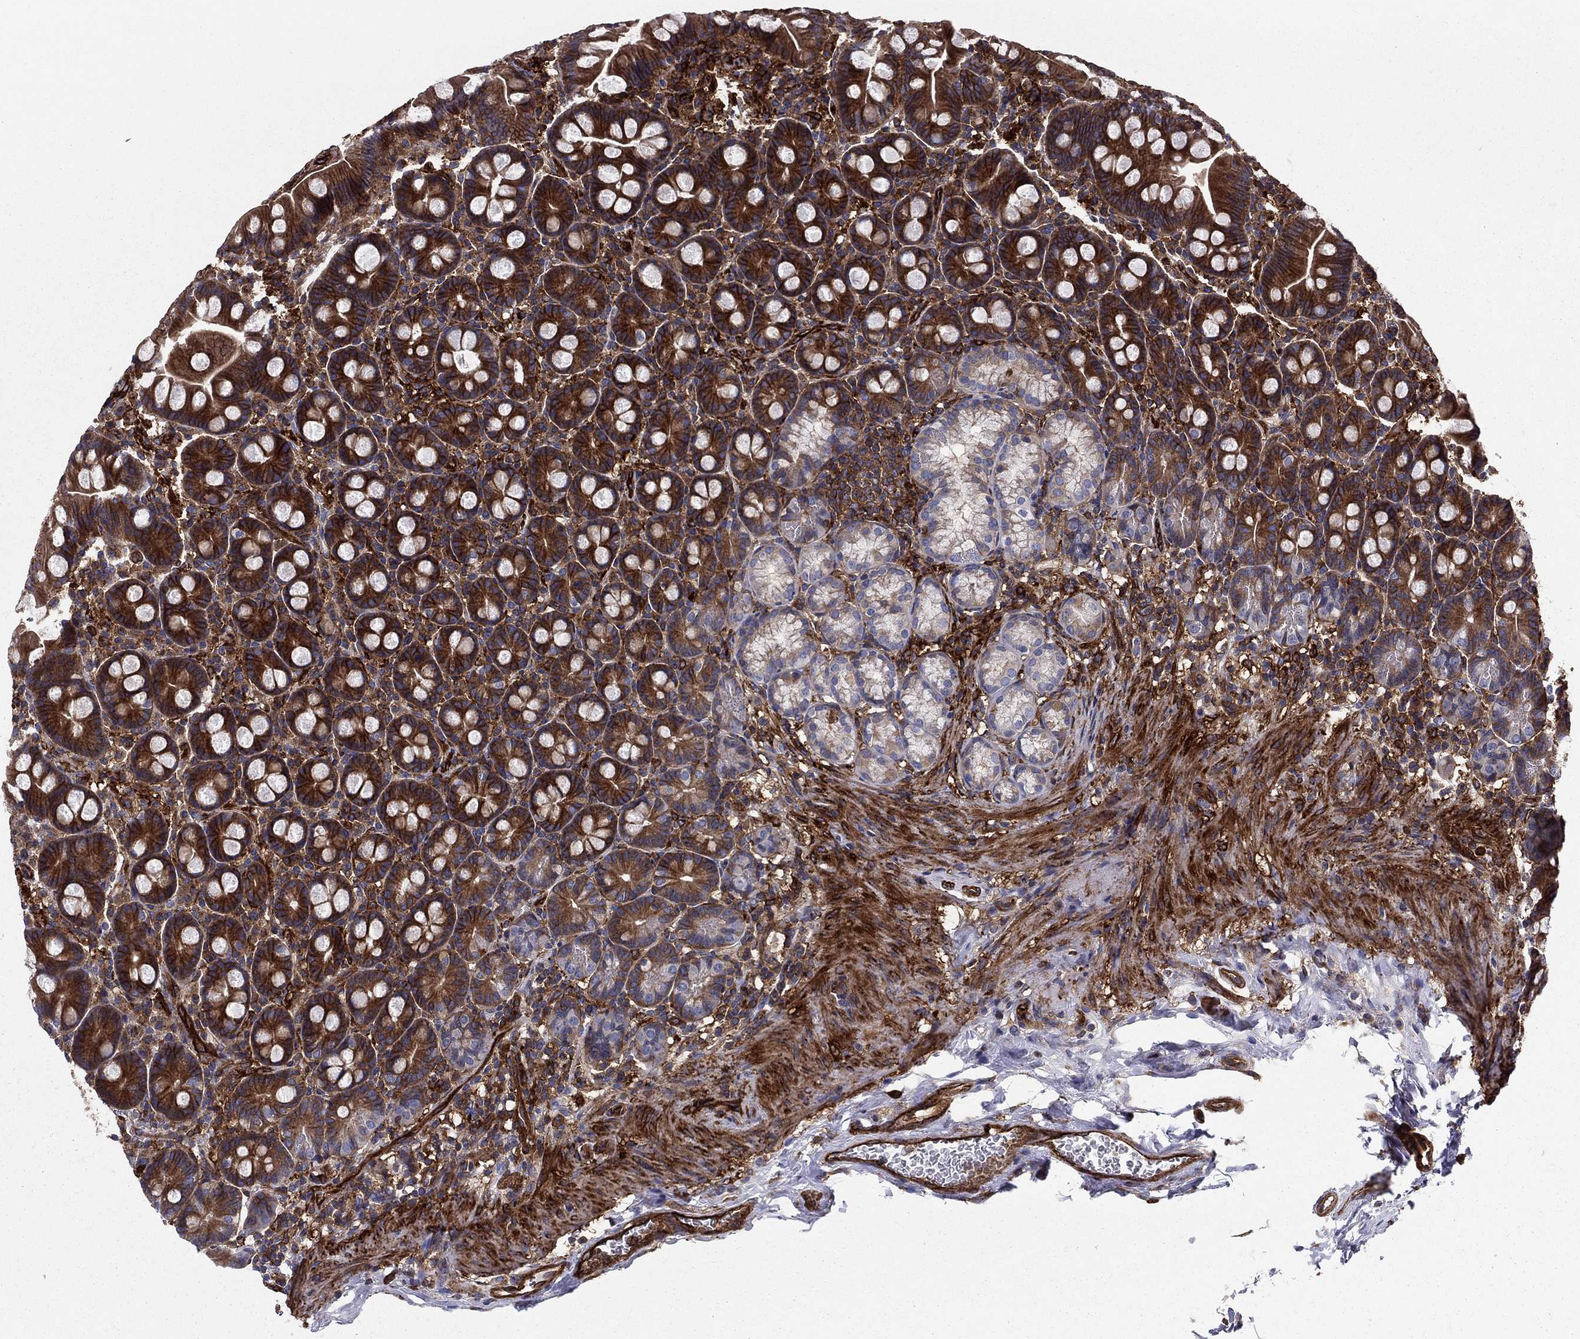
{"staining": {"intensity": "strong", "quantity": ">75%", "location": "cytoplasmic/membranous"}, "tissue": "small intestine", "cell_type": "Glandular cells", "image_type": "normal", "snomed": [{"axis": "morphology", "description": "Normal tissue, NOS"}, {"axis": "topography", "description": "Small intestine"}], "caption": "A high-resolution image shows immunohistochemistry (IHC) staining of unremarkable small intestine, which shows strong cytoplasmic/membranous expression in about >75% of glandular cells. Nuclei are stained in blue.", "gene": "EHBP1L1", "patient": {"sex": "female", "age": 44}}